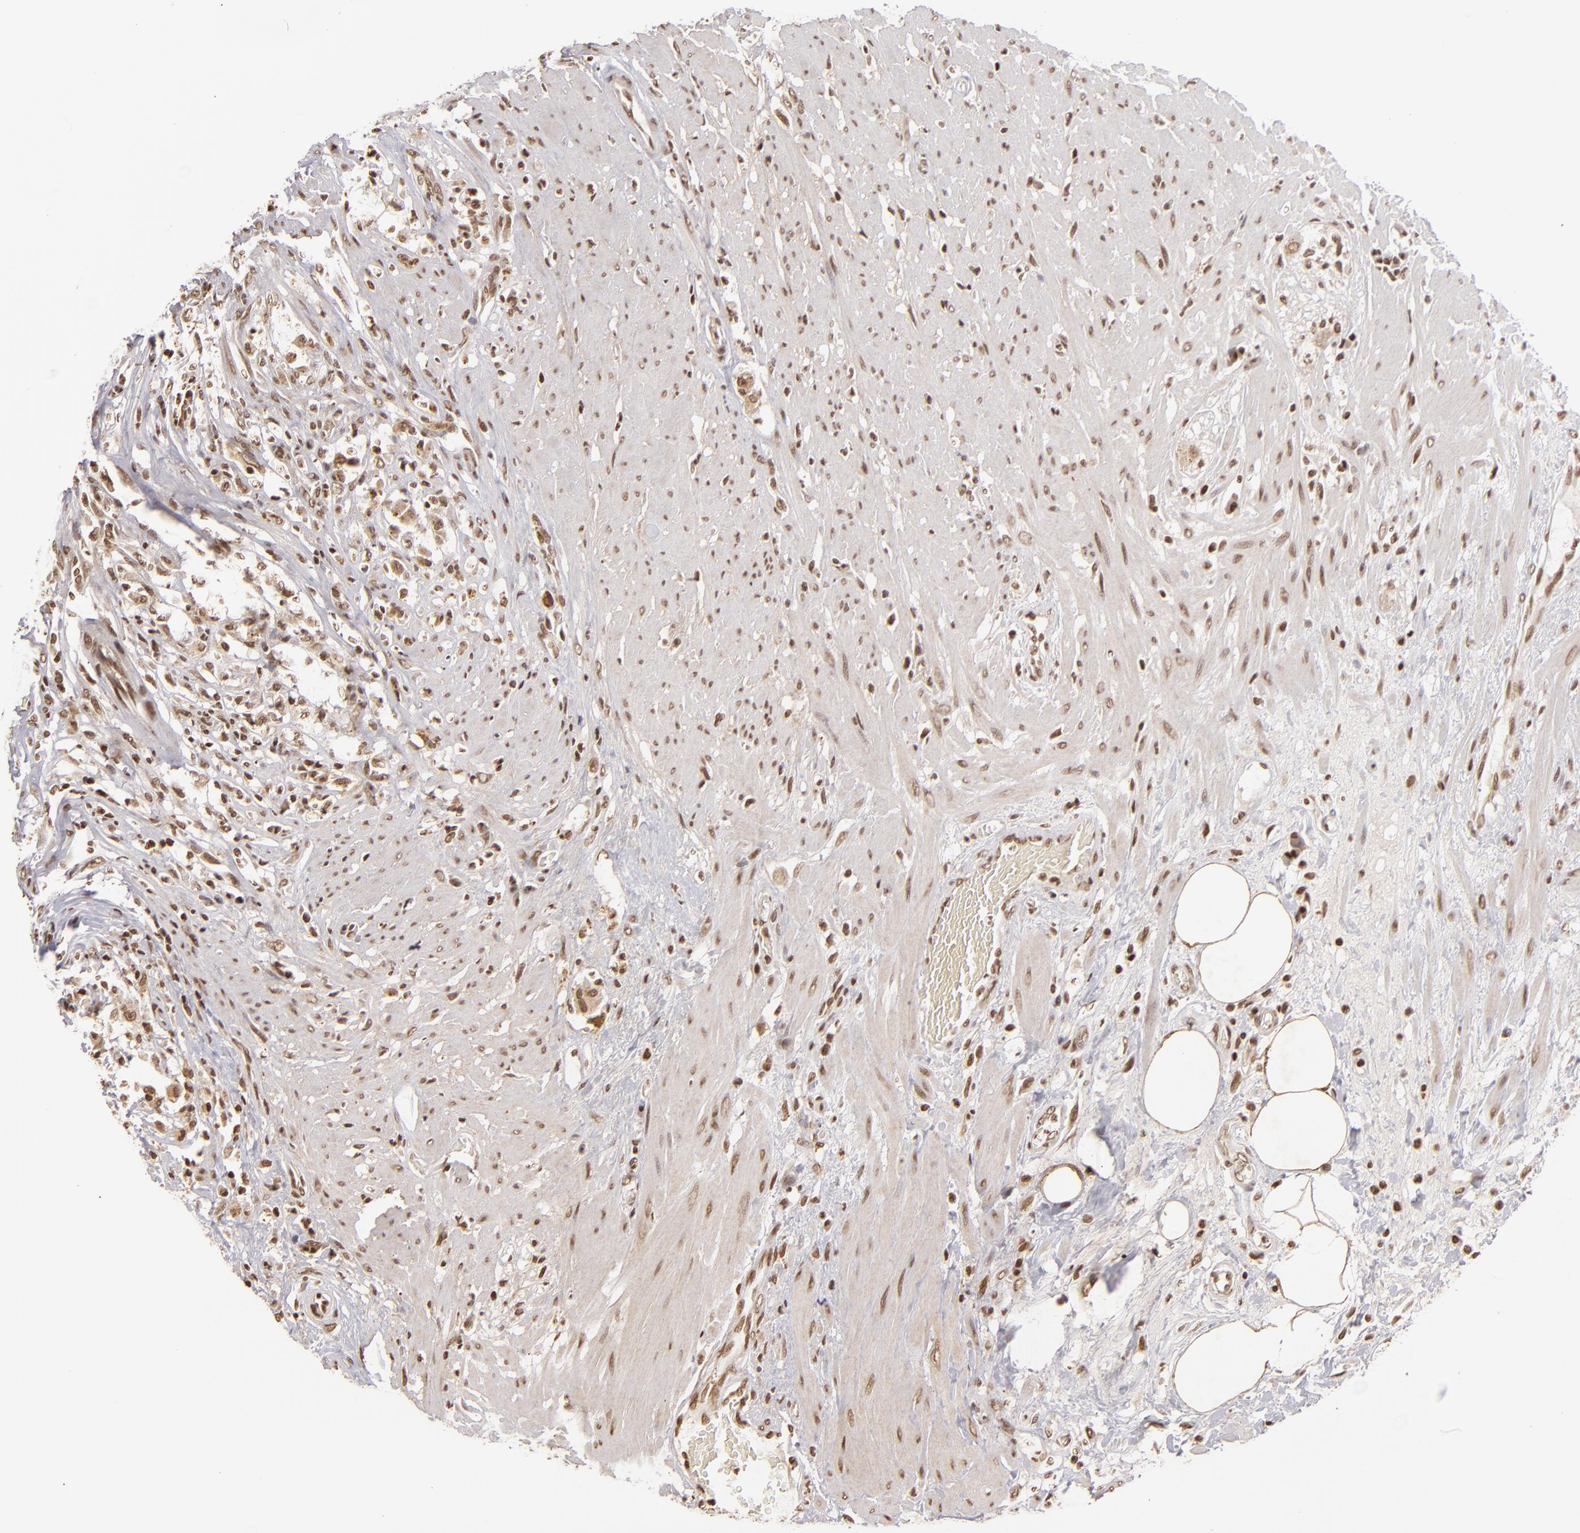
{"staining": {"intensity": "strong", "quantity": "25%-75%", "location": "cytoplasmic/membranous,nuclear"}, "tissue": "colorectal cancer", "cell_type": "Tumor cells", "image_type": "cancer", "snomed": [{"axis": "morphology", "description": "Adenocarcinoma, NOS"}, {"axis": "topography", "description": "Rectum"}], "caption": "Colorectal adenocarcinoma stained with a brown dye exhibits strong cytoplasmic/membranous and nuclear positive positivity in approximately 25%-75% of tumor cells.", "gene": "CUL3", "patient": {"sex": "male", "age": 53}}